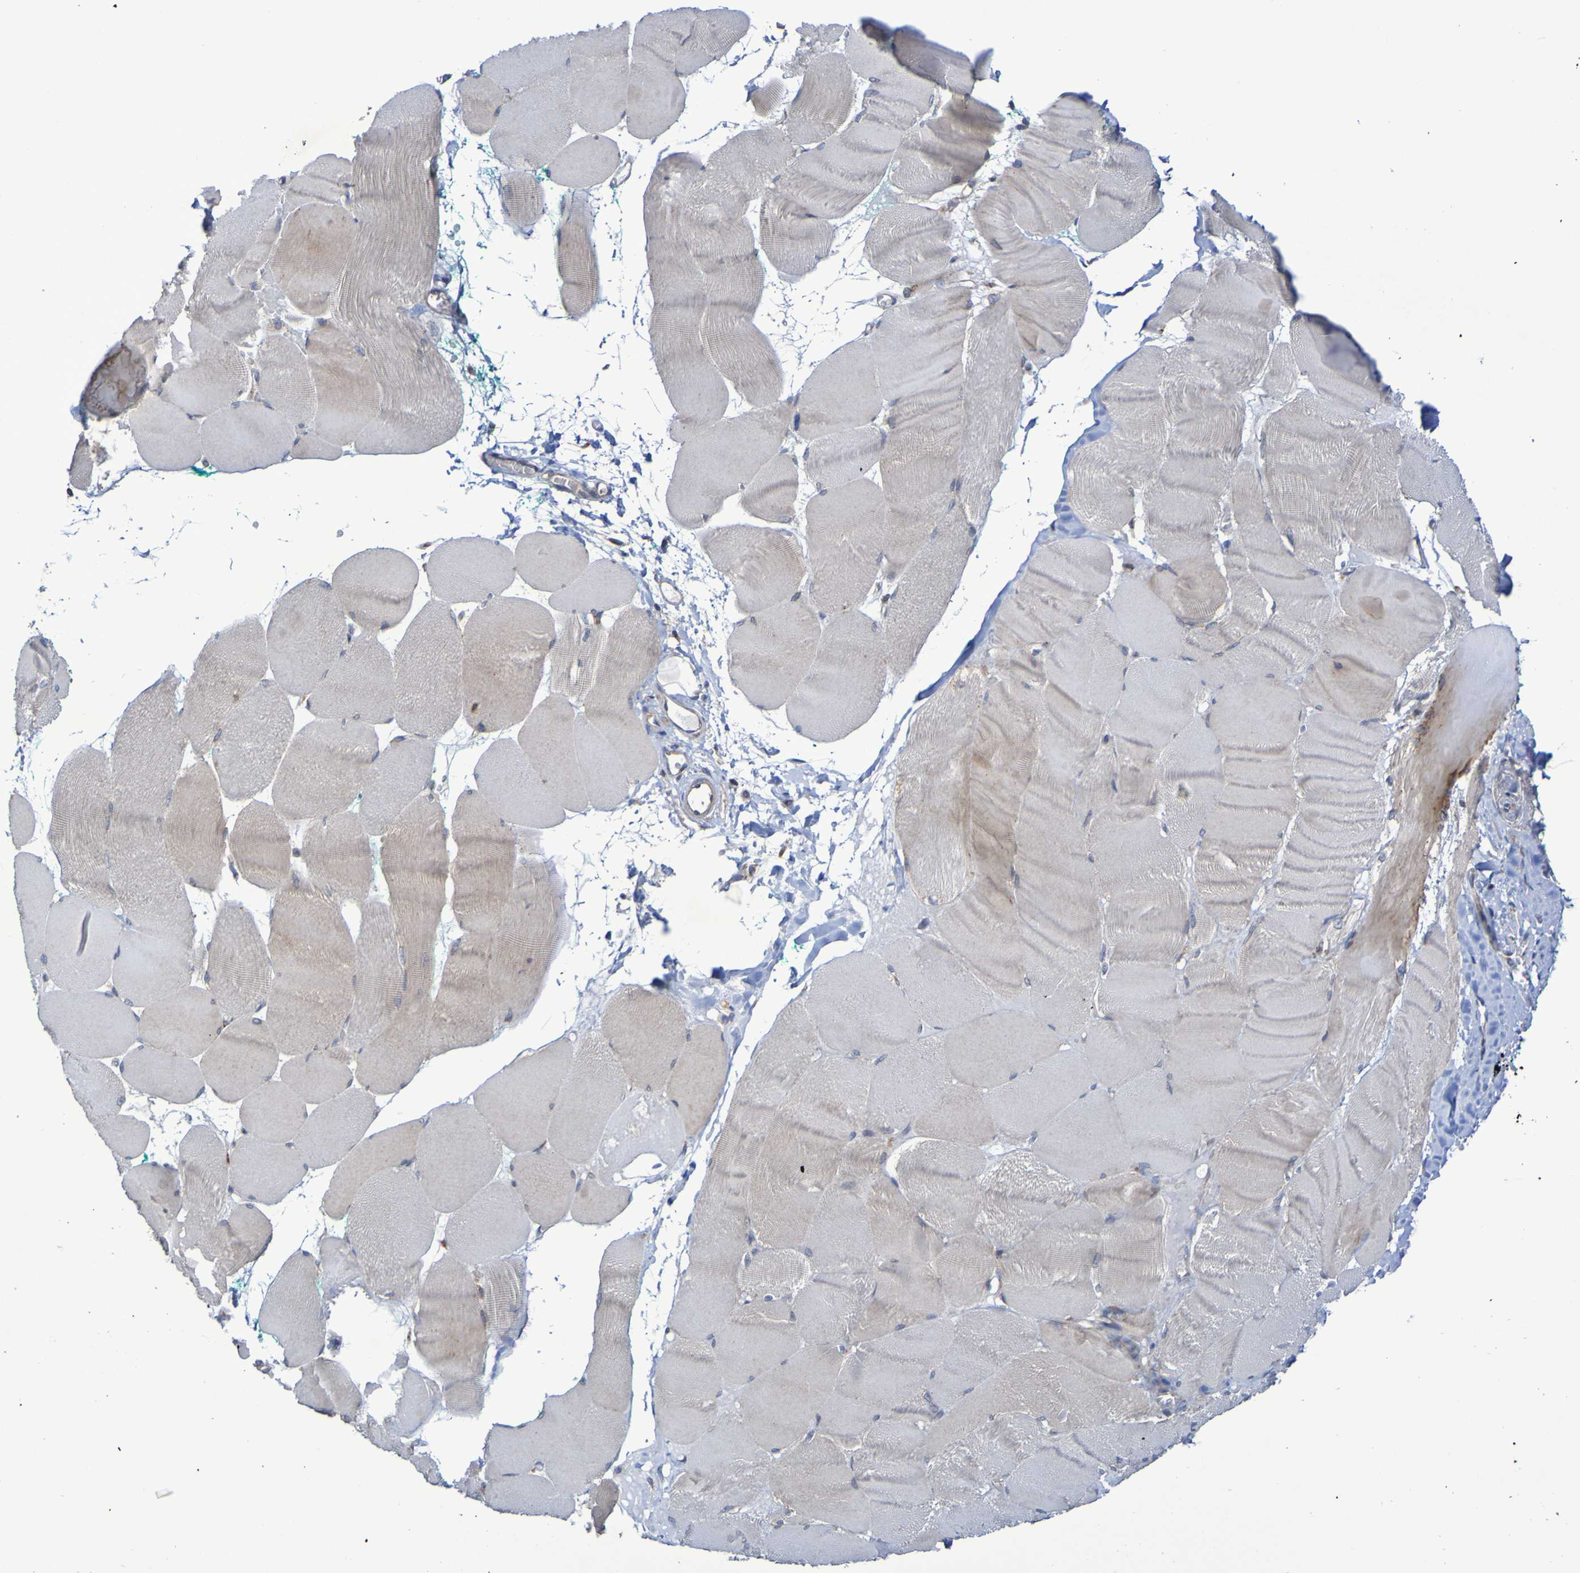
{"staining": {"intensity": "weak", "quantity": "<25%", "location": "cytoplasmic/membranous"}, "tissue": "skeletal muscle", "cell_type": "Myocytes", "image_type": "normal", "snomed": [{"axis": "morphology", "description": "Normal tissue, NOS"}, {"axis": "morphology", "description": "Squamous cell carcinoma, NOS"}, {"axis": "topography", "description": "Skeletal muscle"}], "caption": "This is an IHC histopathology image of unremarkable human skeletal muscle. There is no expression in myocytes.", "gene": "LMBRD2", "patient": {"sex": "male", "age": 51}}